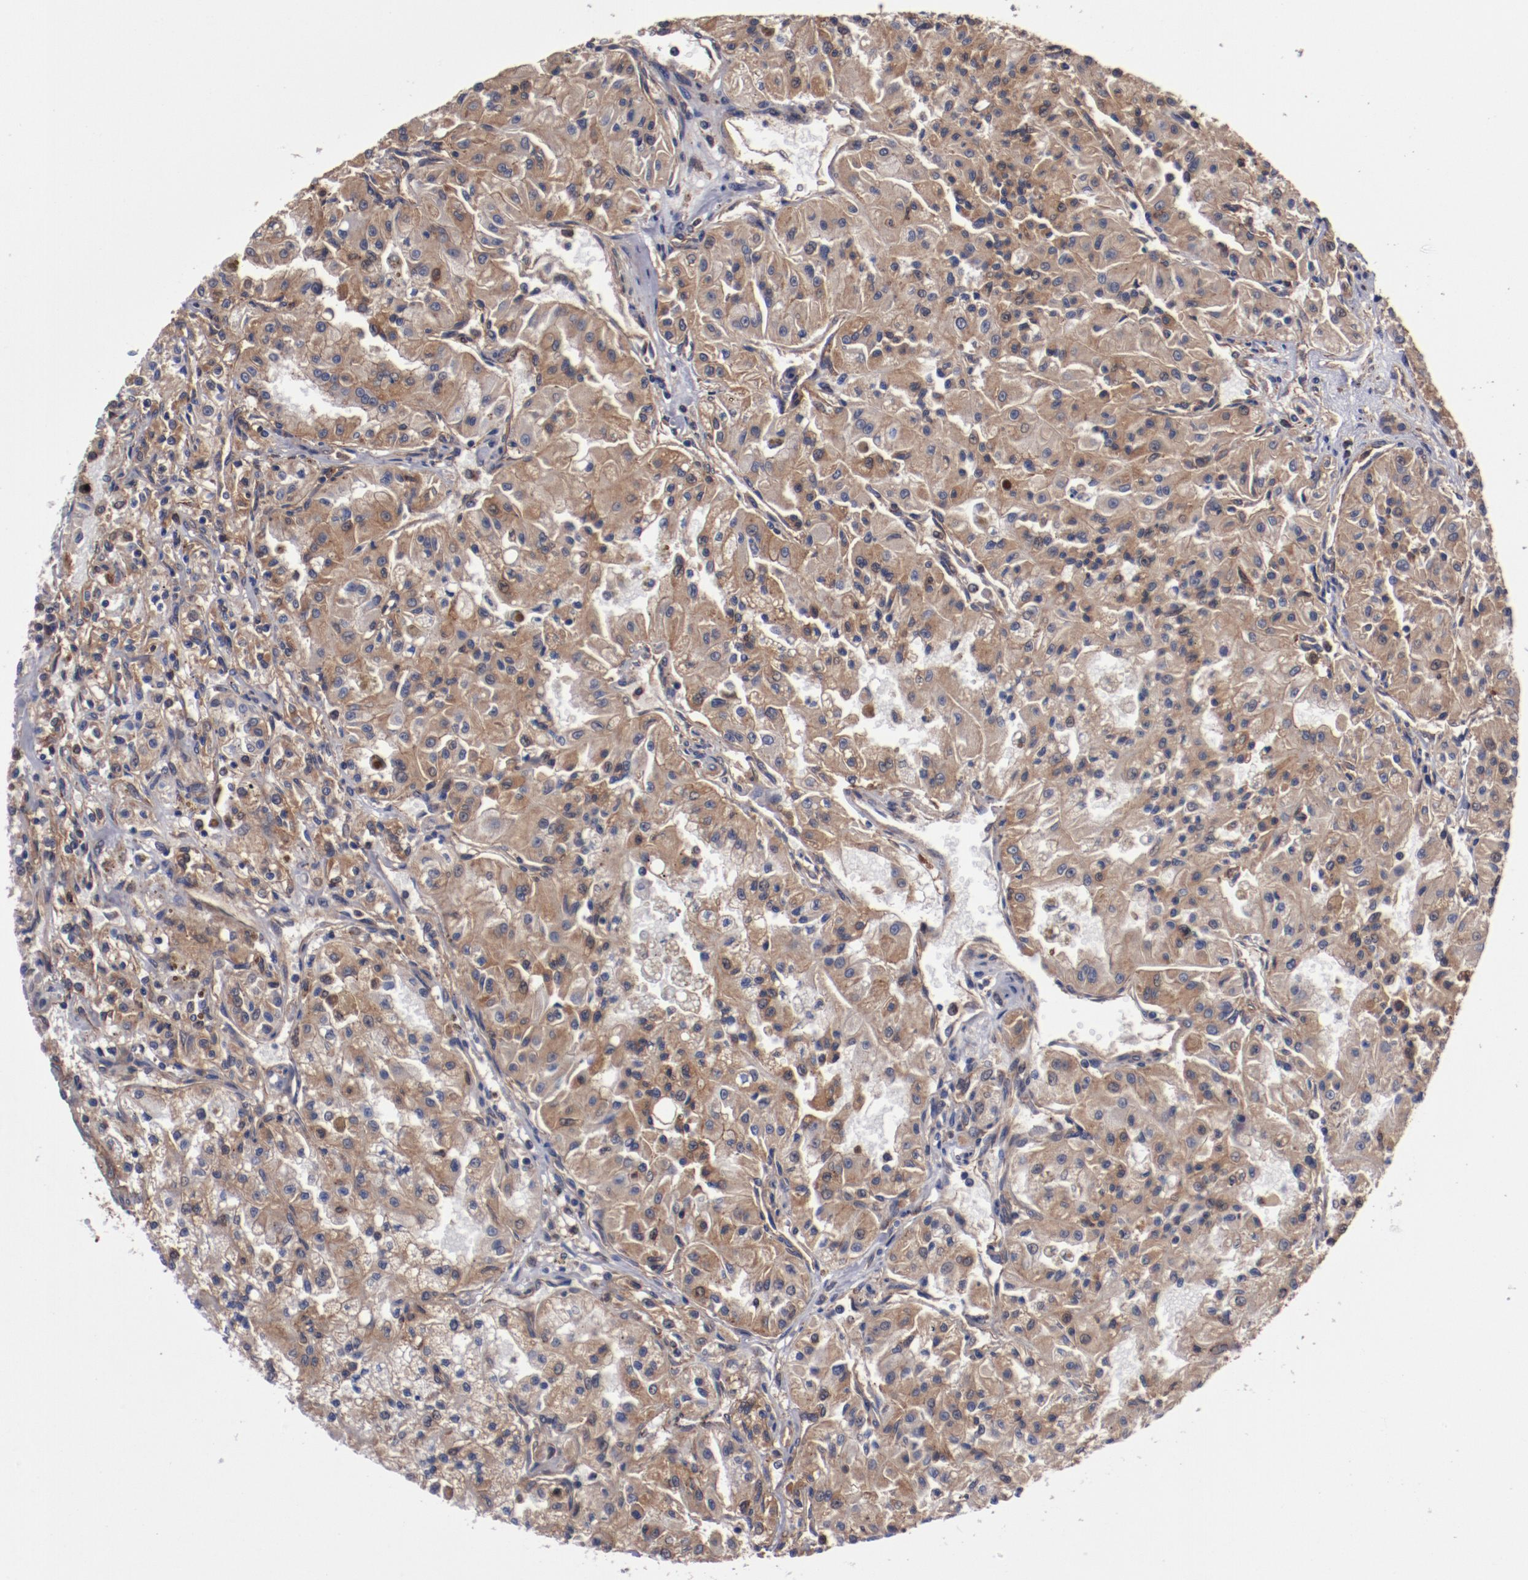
{"staining": {"intensity": "moderate", "quantity": "25%-75%", "location": "cytoplasmic/membranous"}, "tissue": "renal cancer", "cell_type": "Tumor cells", "image_type": "cancer", "snomed": [{"axis": "morphology", "description": "Adenocarcinoma, NOS"}, {"axis": "topography", "description": "Kidney"}], "caption": "Protein staining by immunohistochemistry (IHC) shows moderate cytoplasmic/membranous expression in approximately 25%-75% of tumor cells in renal cancer (adenocarcinoma). (DAB IHC with brightfield microscopy, high magnification).", "gene": "DNAAF2", "patient": {"sex": "male", "age": 78}}